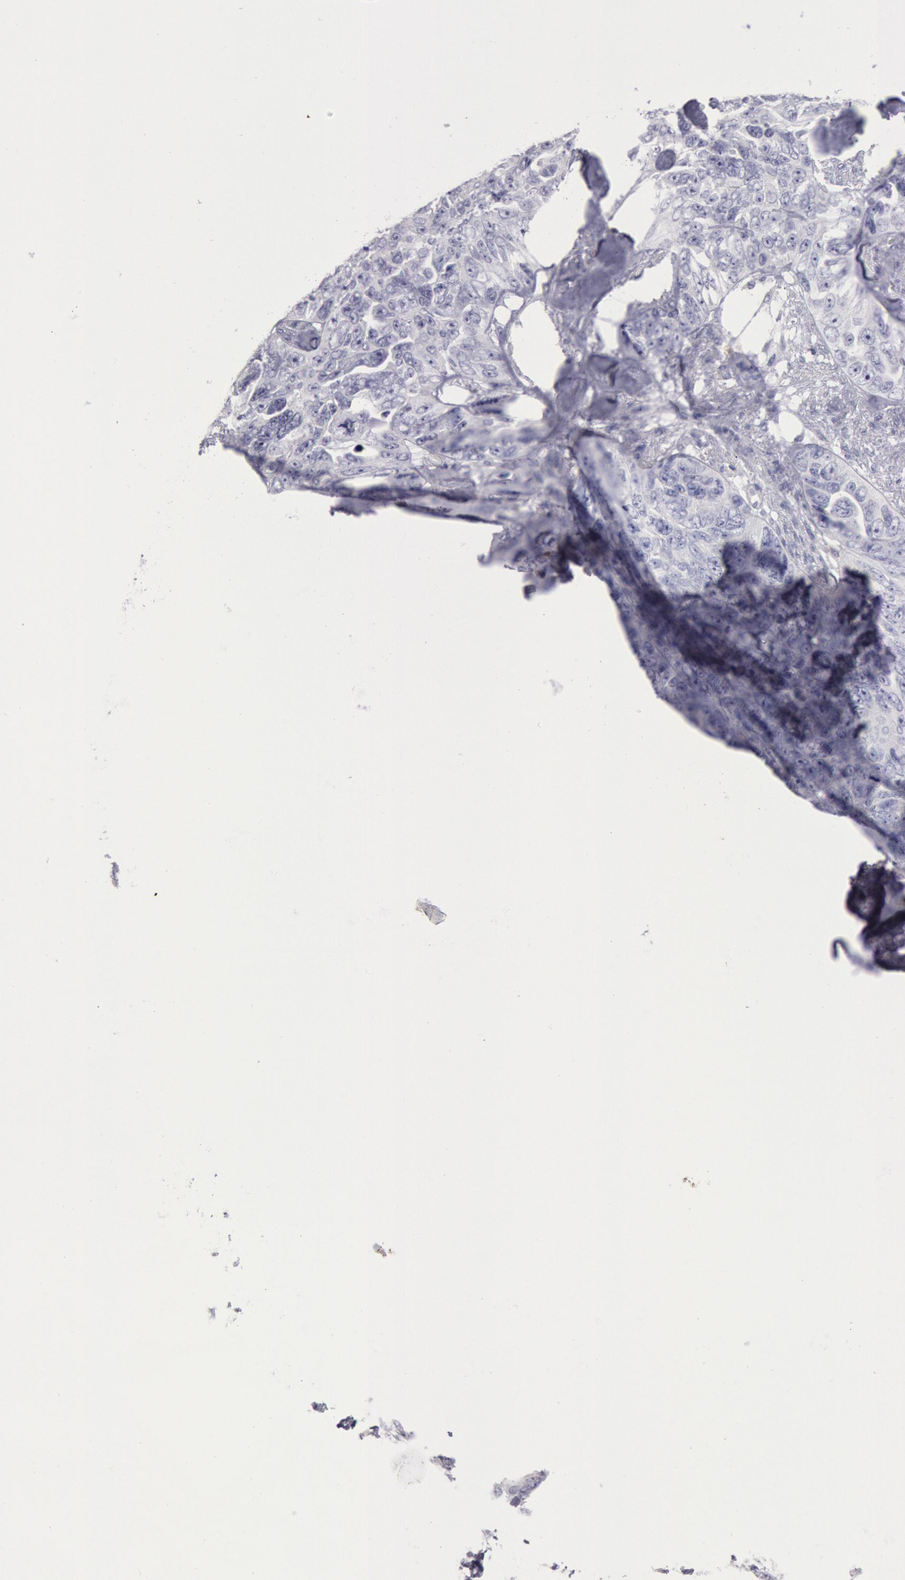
{"staining": {"intensity": "negative", "quantity": "none", "location": "none"}, "tissue": "ovarian cancer", "cell_type": "Tumor cells", "image_type": "cancer", "snomed": [{"axis": "morphology", "description": "Cystadenocarcinoma, serous, NOS"}, {"axis": "topography", "description": "Ovary"}], "caption": "Ovarian serous cystadenocarcinoma was stained to show a protein in brown. There is no significant expression in tumor cells.", "gene": "RAB27A", "patient": {"sex": "female", "age": 63}}